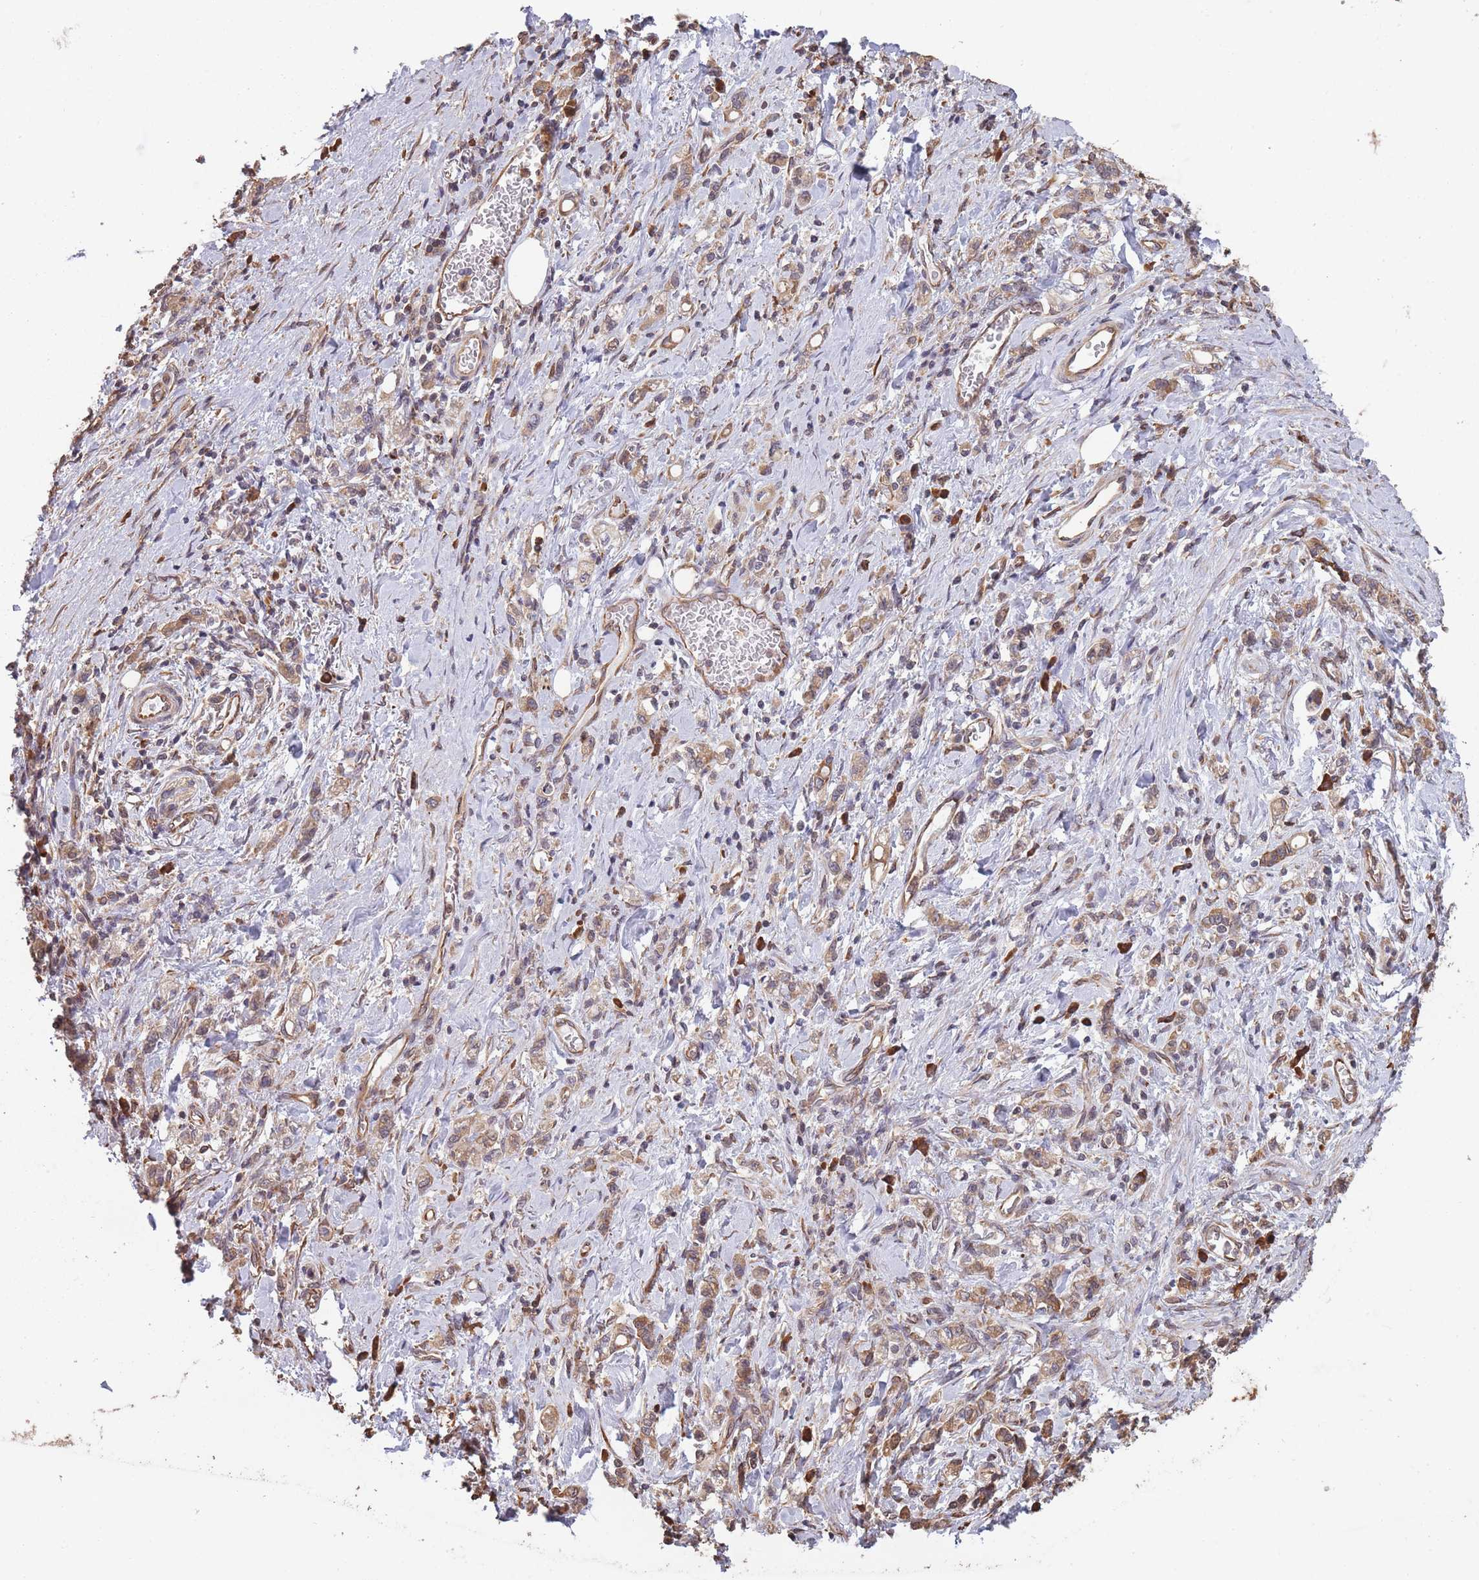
{"staining": {"intensity": "moderate", "quantity": ">75%", "location": "cytoplasmic/membranous"}, "tissue": "stomach cancer", "cell_type": "Tumor cells", "image_type": "cancer", "snomed": [{"axis": "morphology", "description": "Adenocarcinoma, NOS"}, {"axis": "topography", "description": "Stomach"}], "caption": "Adenocarcinoma (stomach) stained for a protein shows moderate cytoplasmic/membranous positivity in tumor cells. The staining was performed using DAB (3,3'-diaminobenzidine), with brown indicating positive protein expression. Nuclei are stained blue with hematoxylin.", "gene": "ARL13B", "patient": {"sex": "male", "age": 77}}